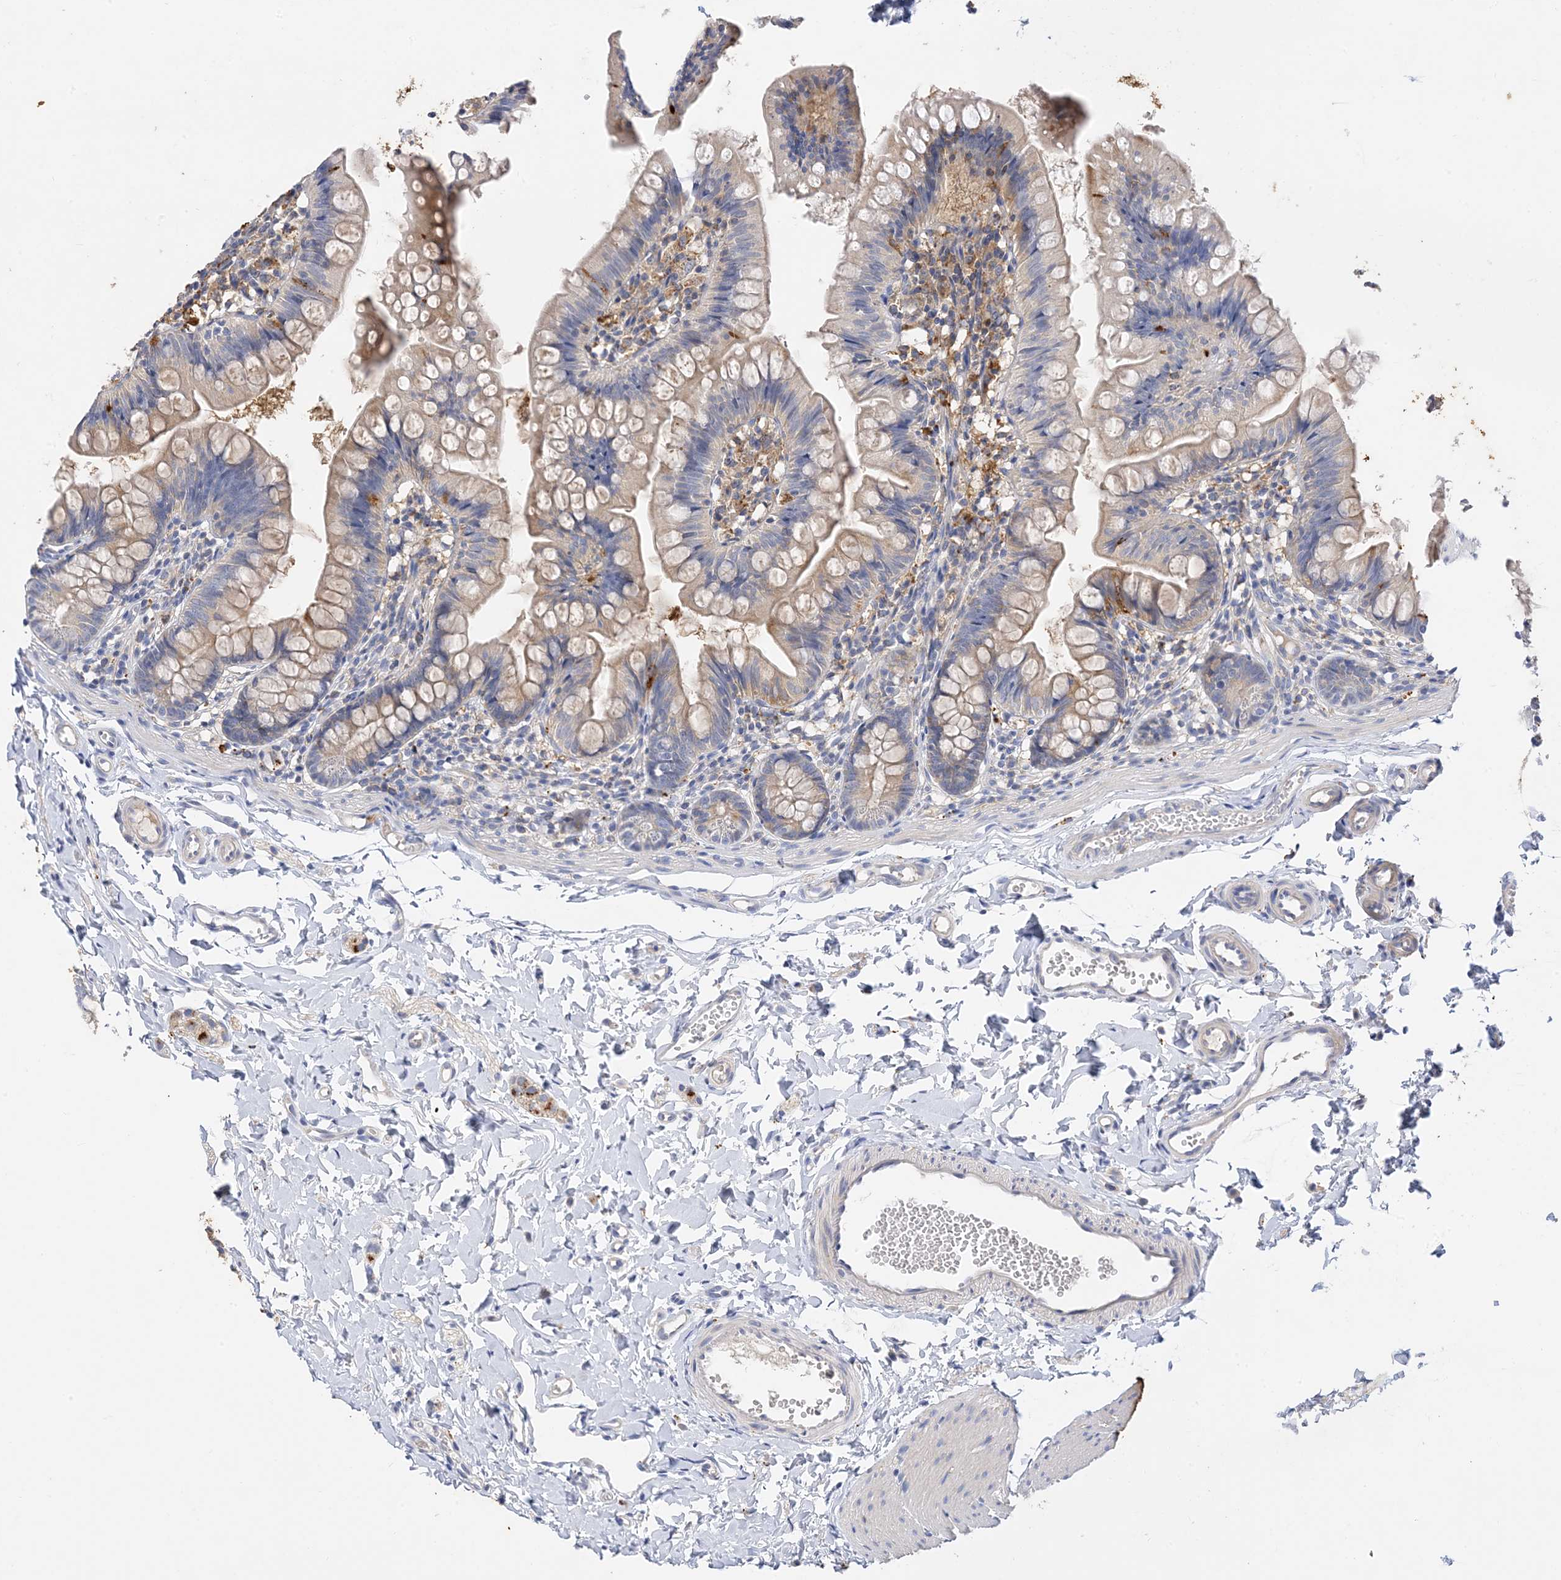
{"staining": {"intensity": "weak", "quantity": "25%-75%", "location": "cytoplasmic/membranous"}, "tissue": "small intestine", "cell_type": "Glandular cells", "image_type": "normal", "snomed": [{"axis": "morphology", "description": "Normal tissue, NOS"}, {"axis": "topography", "description": "Small intestine"}], "caption": "Immunohistochemical staining of unremarkable human small intestine displays low levels of weak cytoplasmic/membranous positivity in about 25%-75% of glandular cells. (Stains: DAB (3,3'-diaminobenzidine) in brown, nuclei in blue, Microscopy: brightfield microscopy at high magnification).", "gene": "ARV1", "patient": {"sex": "male", "age": 7}}